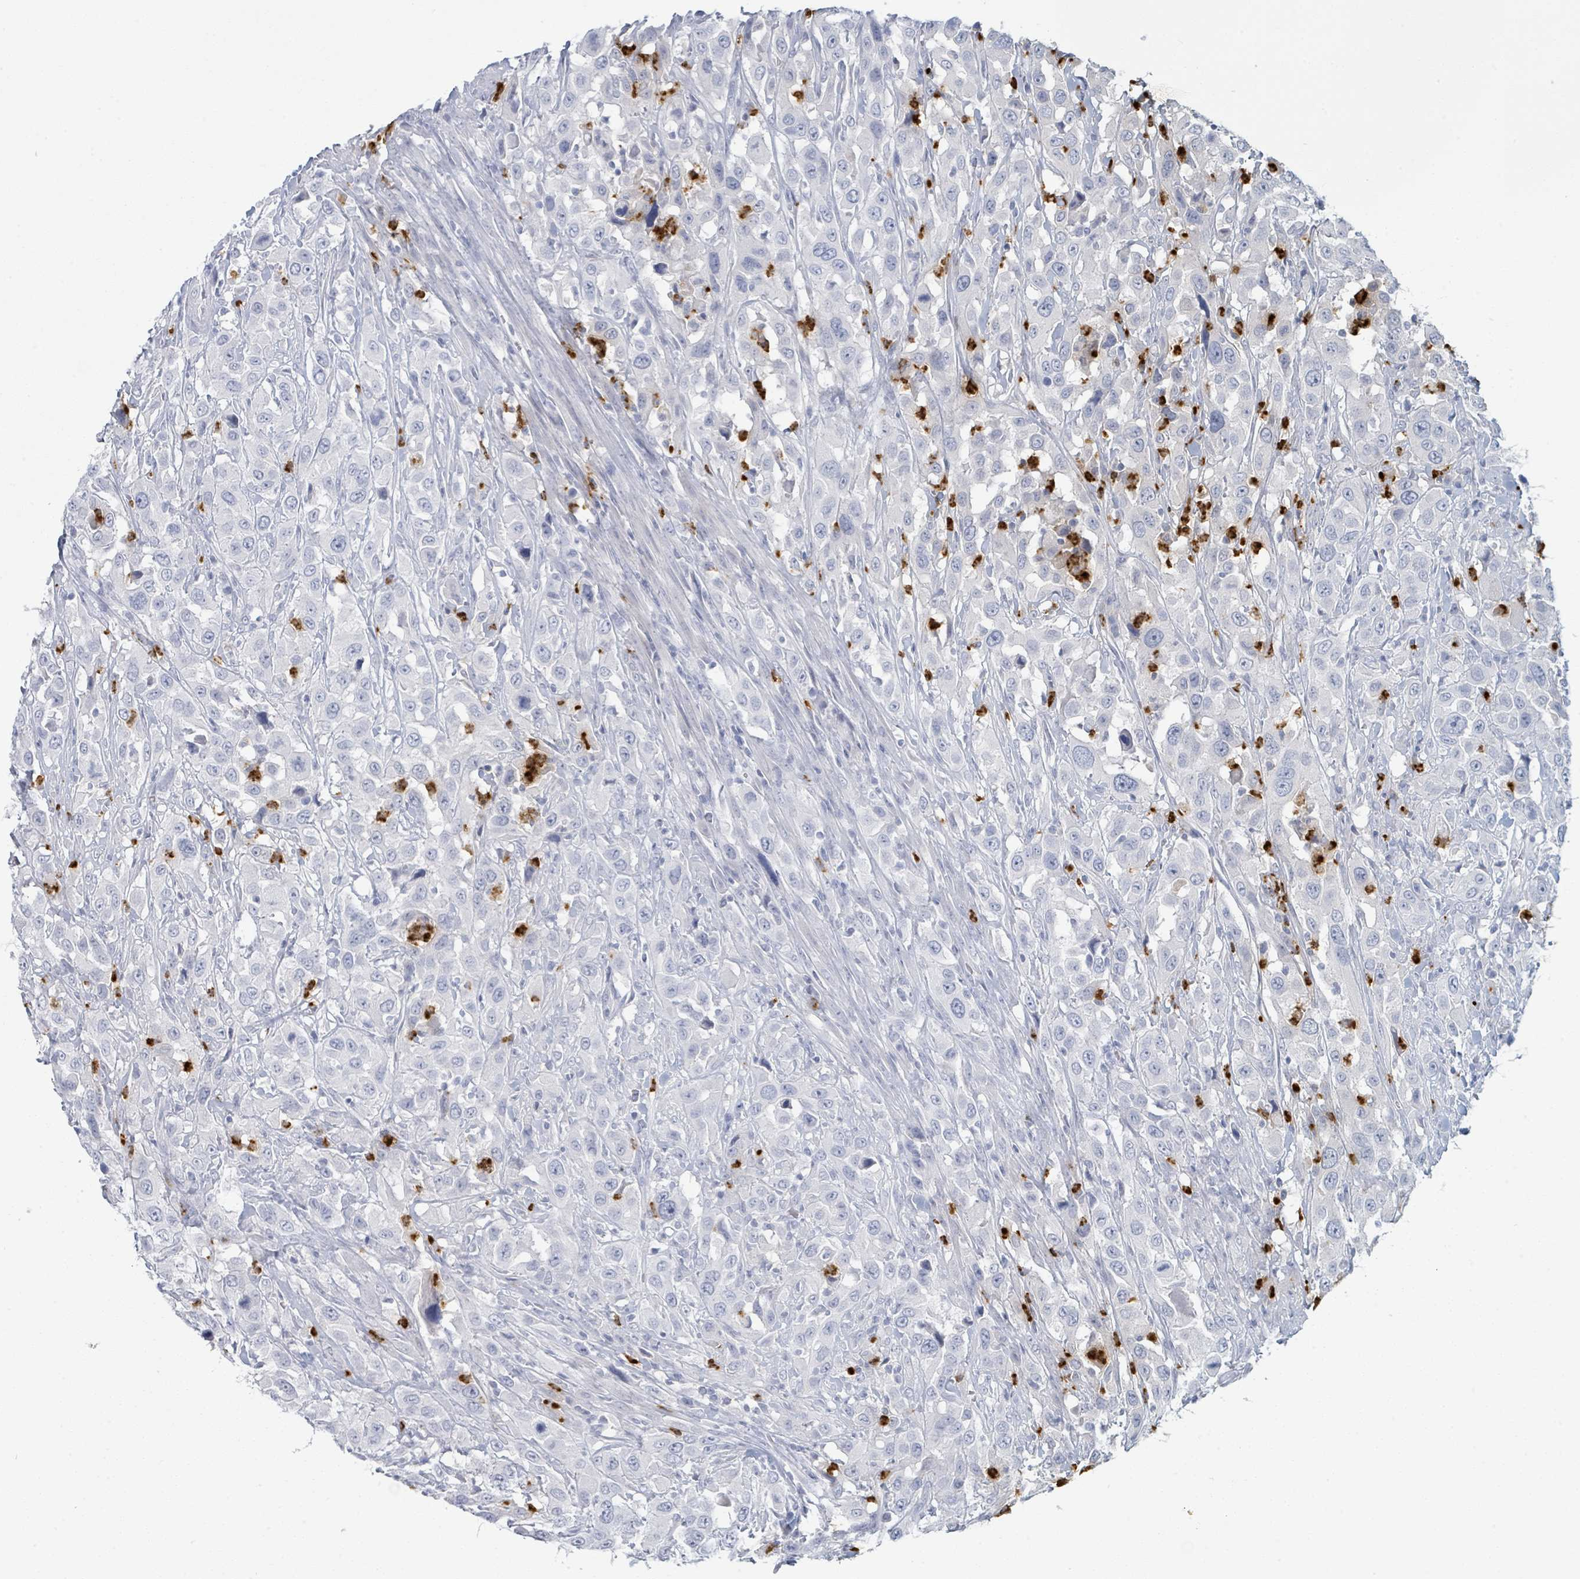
{"staining": {"intensity": "negative", "quantity": "none", "location": "none"}, "tissue": "urothelial cancer", "cell_type": "Tumor cells", "image_type": "cancer", "snomed": [{"axis": "morphology", "description": "Urothelial carcinoma, High grade"}, {"axis": "topography", "description": "Urinary bladder"}], "caption": "Protein analysis of urothelial cancer reveals no significant positivity in tumor cells.", "gene": "DEFA4", "patient": {"sex": "male", "age": 61}}